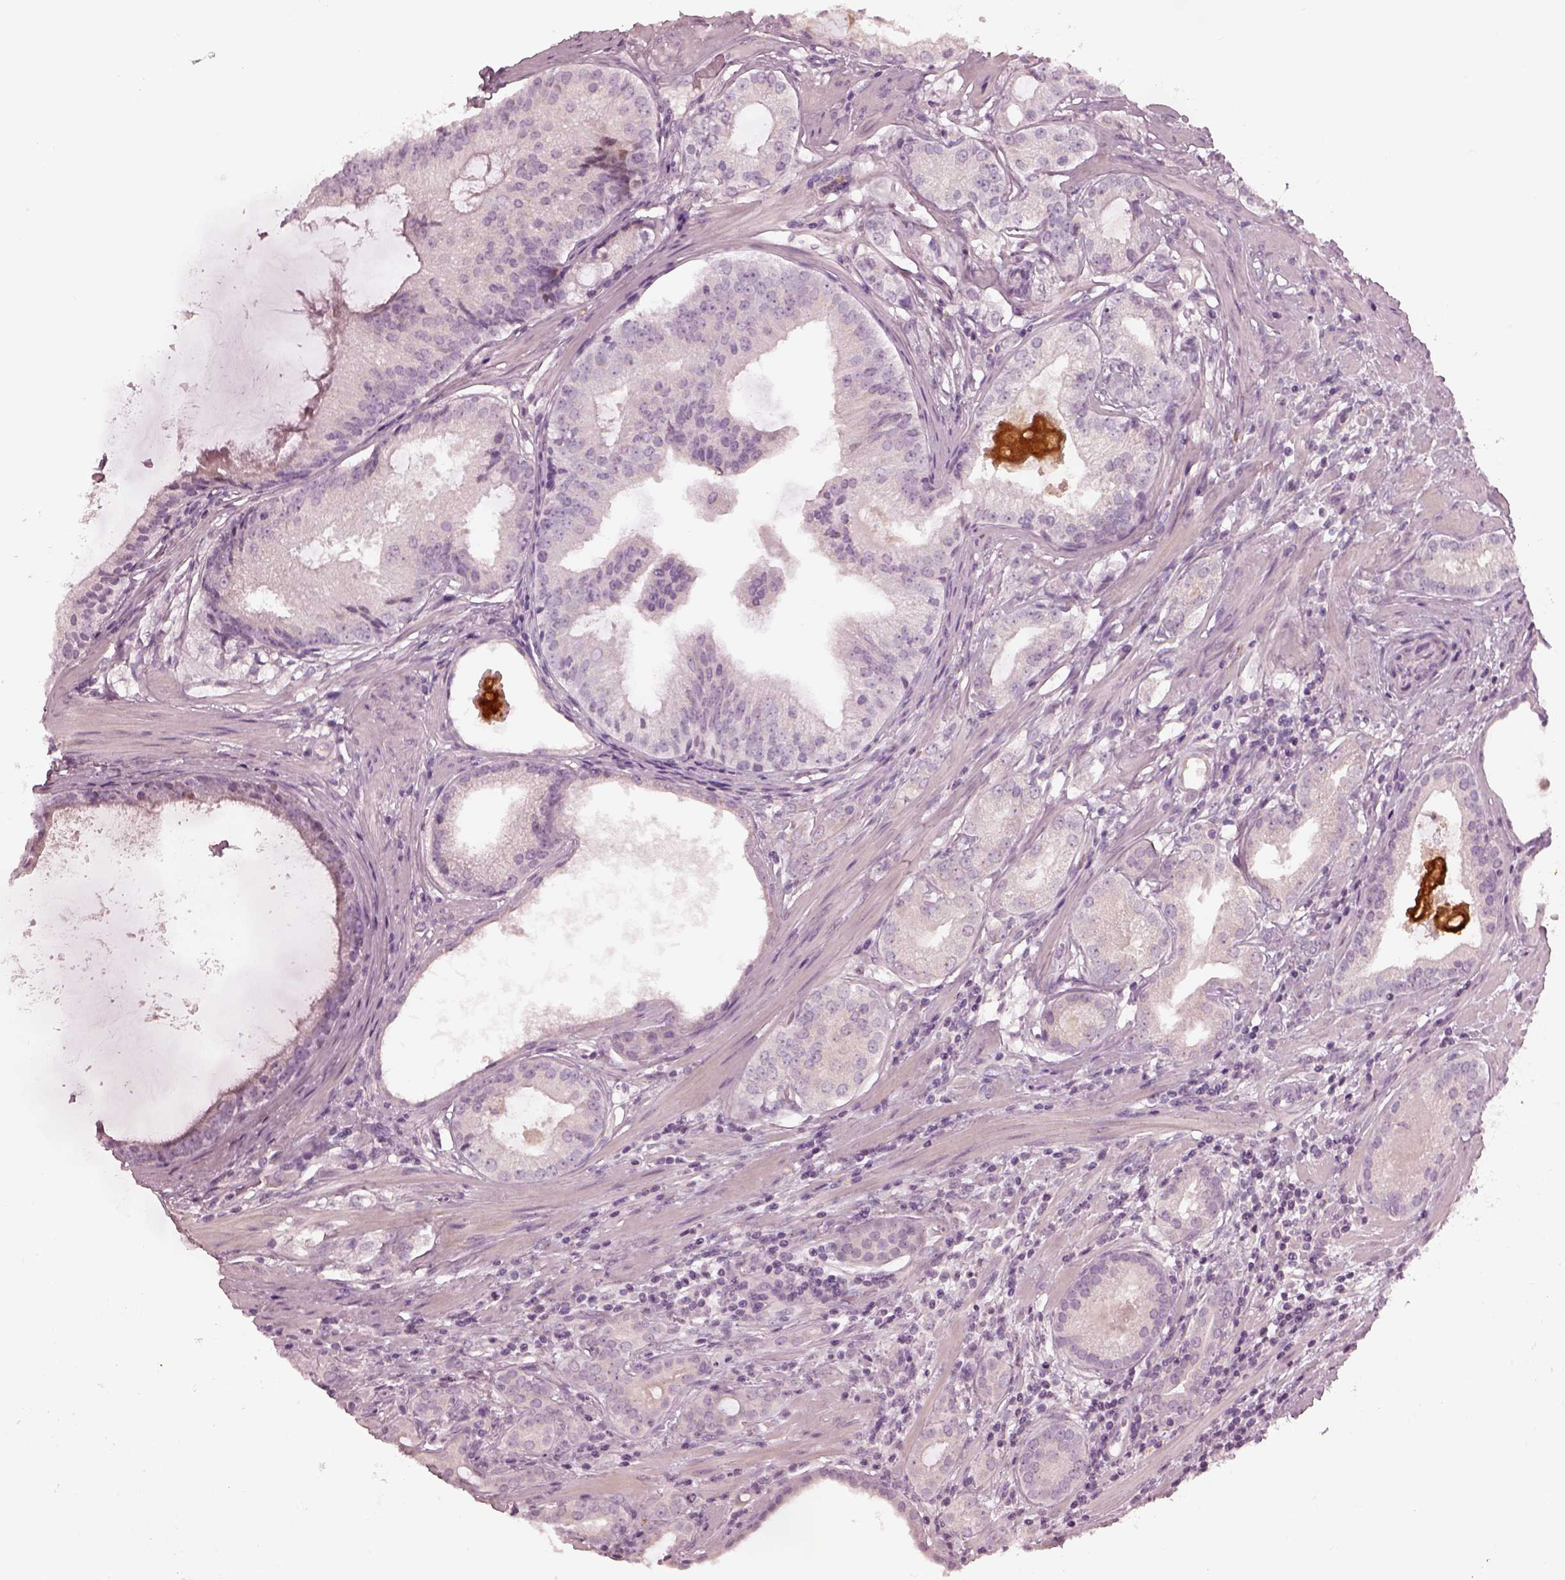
{"staining": {"intensity": "negative", "quantity": "none", "location": "none"}, "tissue": "prostate cancer", "cell_type": "Tumor cells", "image_type": "cancer", "snomed": [{"axis": "morphology", "description": "Adenocarcinoma, High grade"}, {"axis": "topography", "description": "Prostate and seminal vesicle, NOS"}], "caption": "High power microscopy histopathology image of an IHC image of adenocarcinoma (high-grade) (prostate), revealing no significant expression in tumor cells.", "gene": "MIA", "patient": {"sex": "male", "age": 62}}